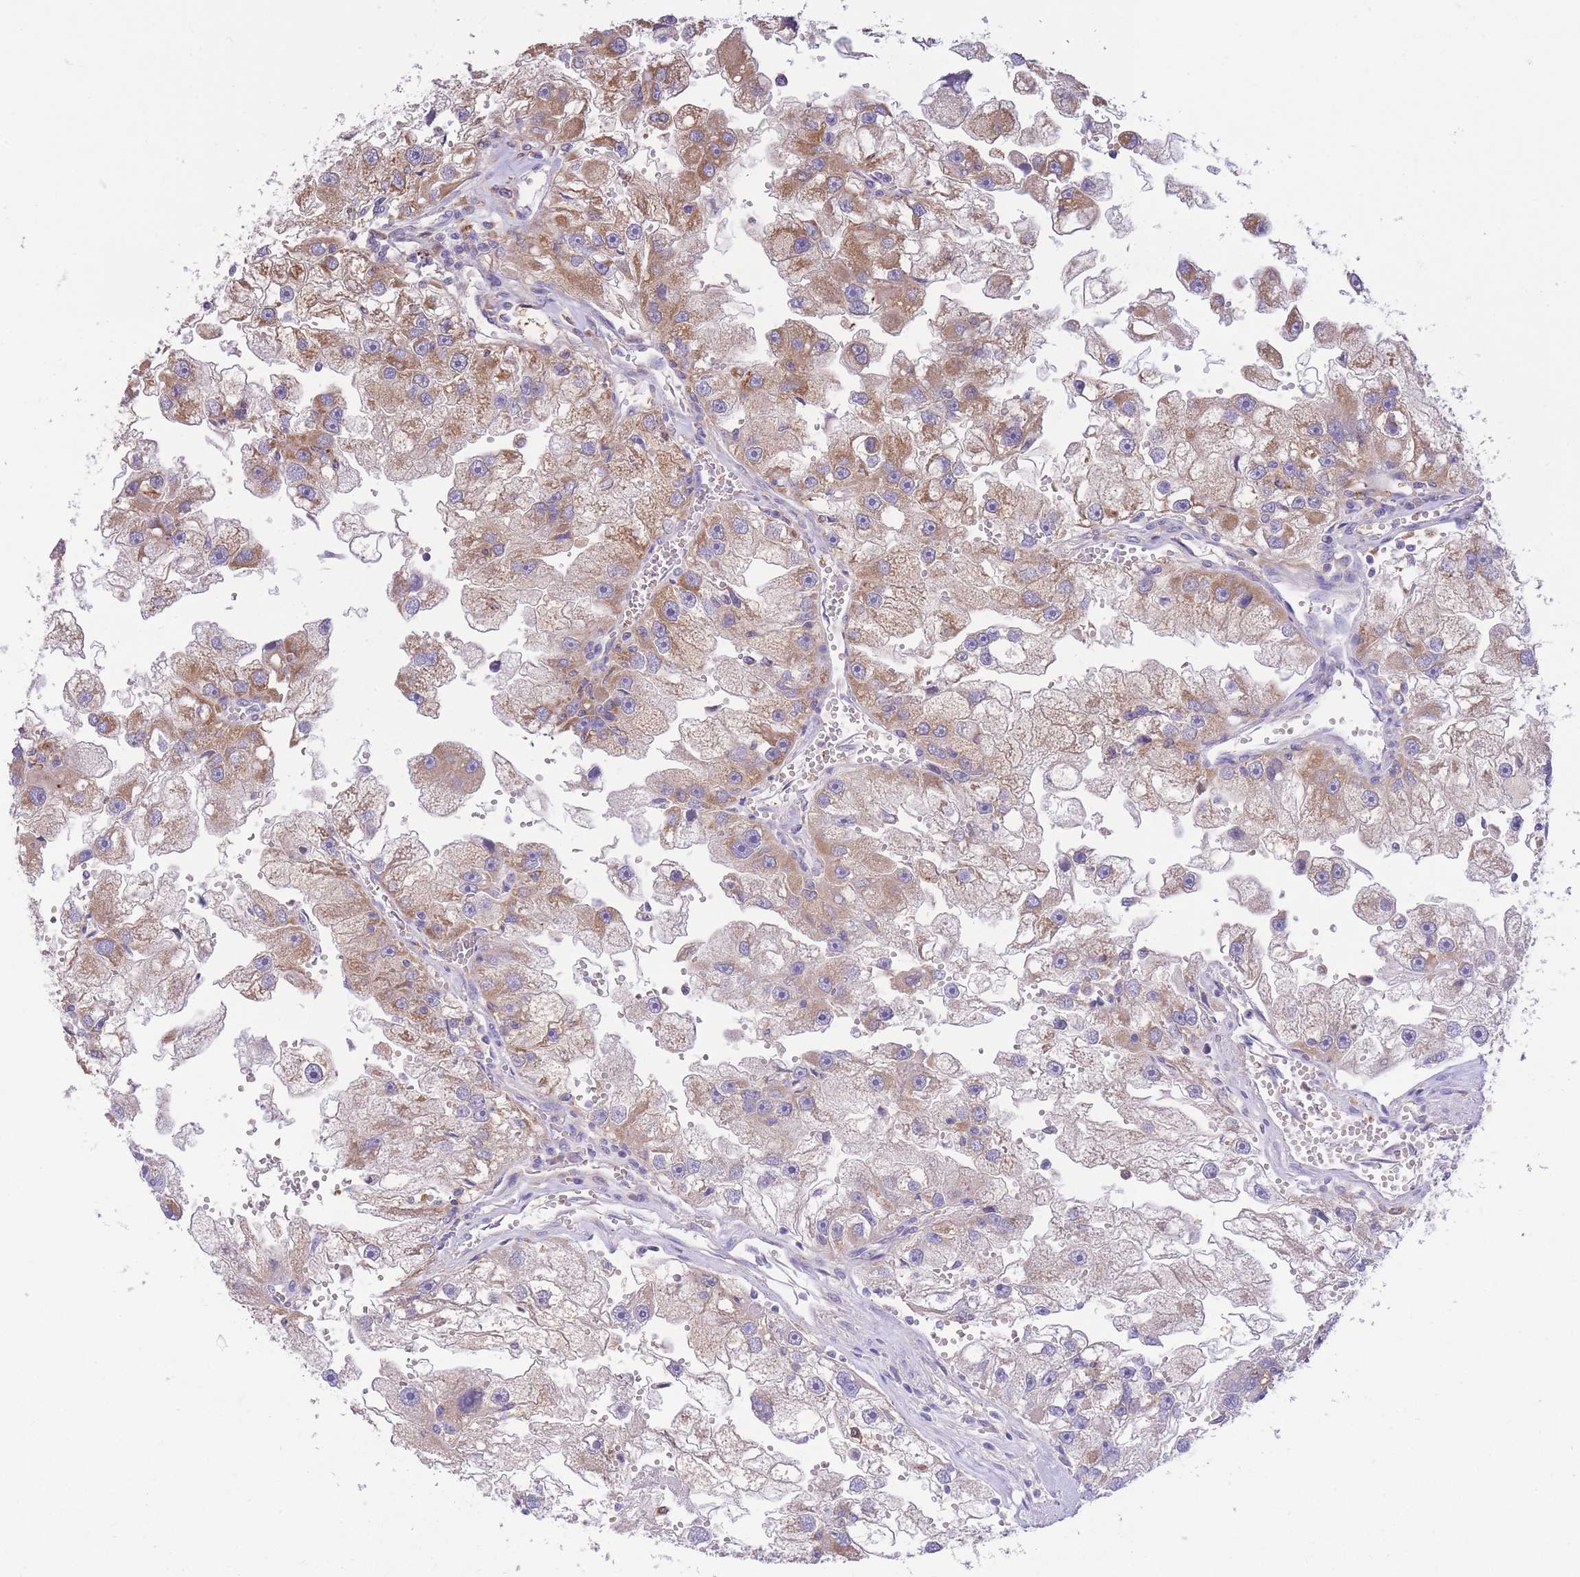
{"staining": {"intensity": "moderate", "quantity": "25%-75%", "location": "cytoplasmic/membranous"}, "tissue": "renal cancer", "cell_type": "Tumor cells", "image_type": "cancer", "snomed": [{"axis": "morphology", "description": "Adenocarcinoma, NOS"}, {"axis": "topography", "description": "Kidney"}], "caption": "Moderate cytoplasmic/membranous staining for a protein is appreciated in approximately 25%-75% of tumor cells of renal cancer using immunohistochemistry.", "gene": "NAMPT", "patient": {"sex": "male", "age": 63}}